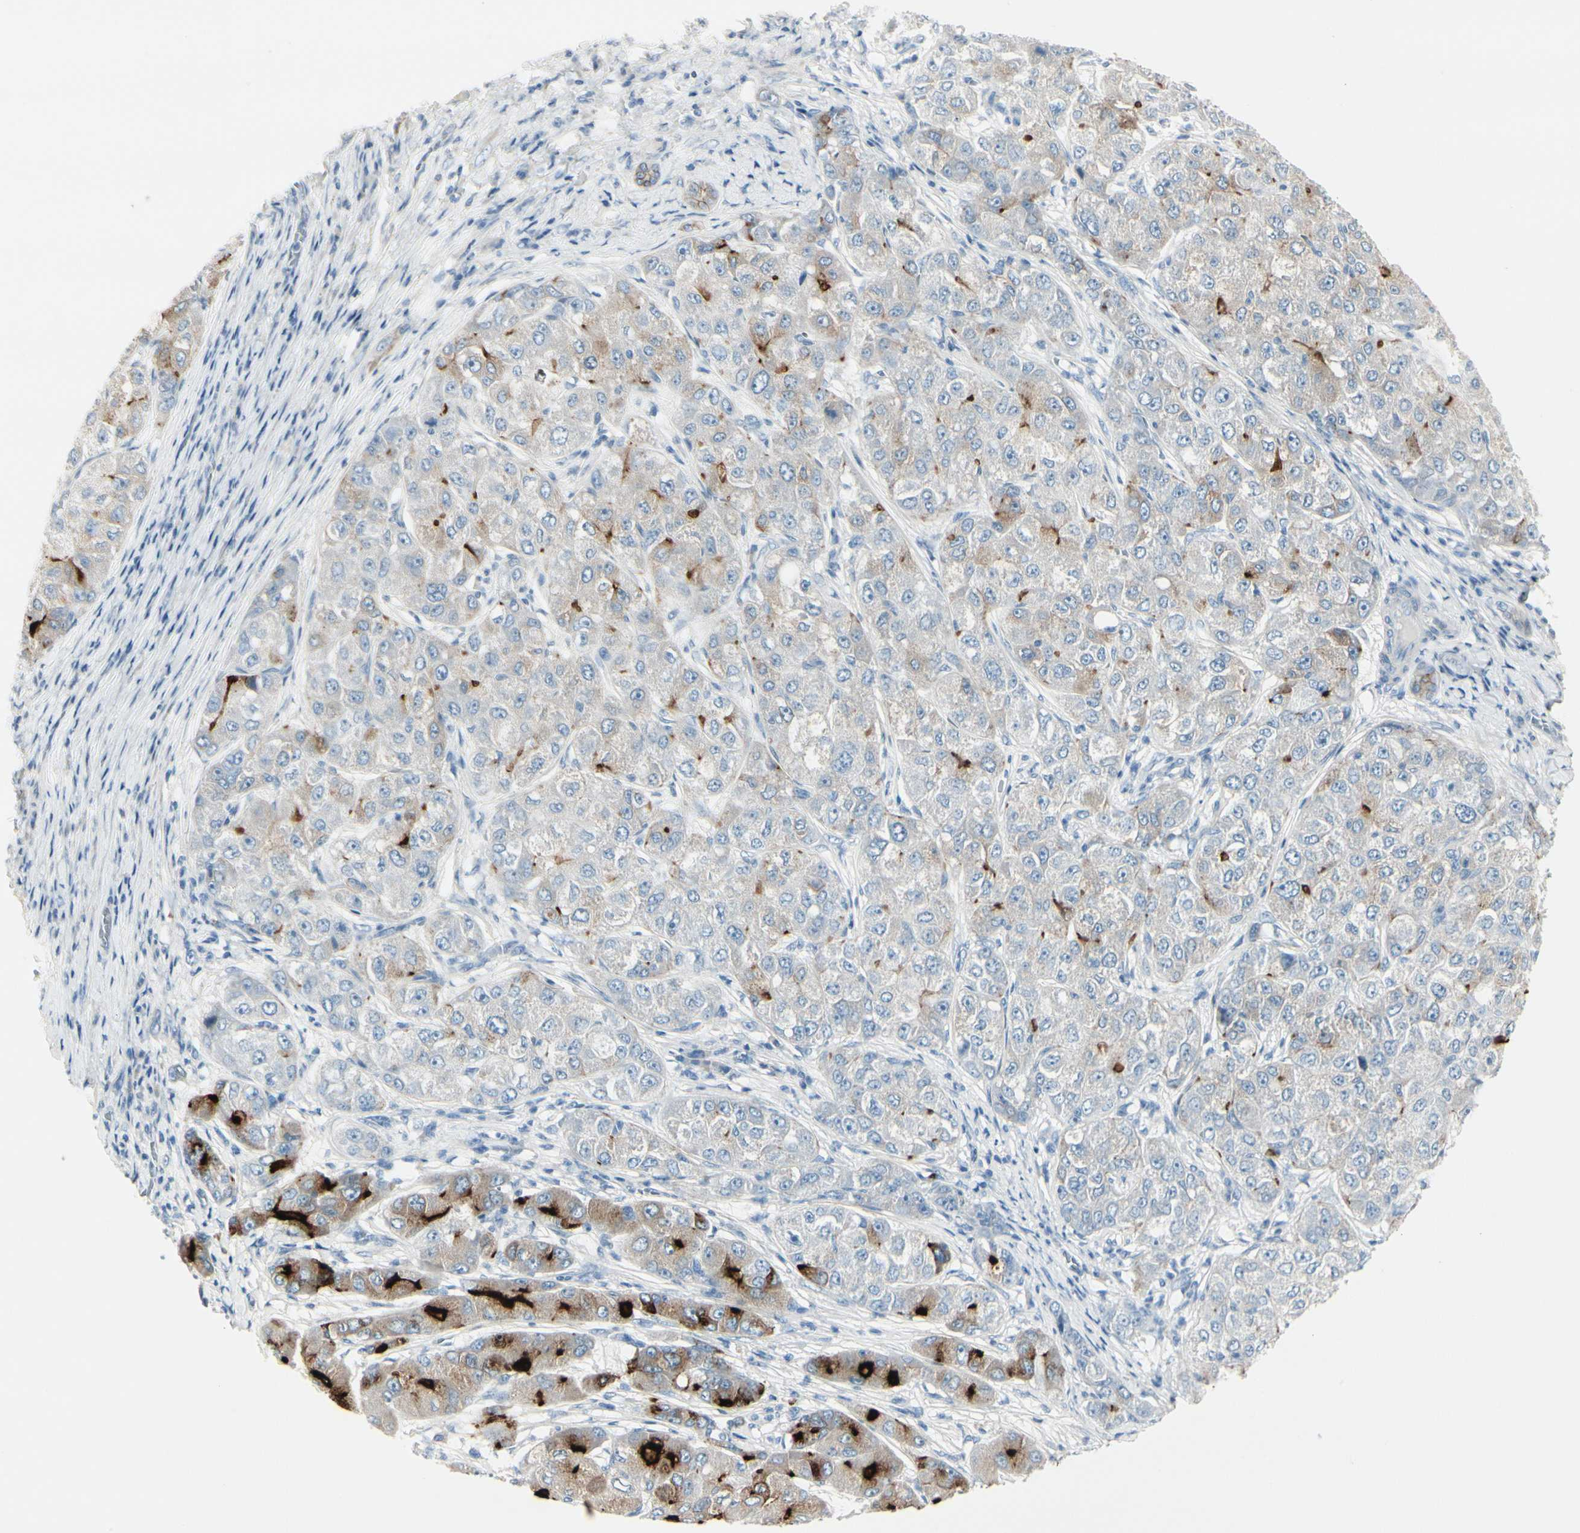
{"staining": {"intensity": "strong", "quantity": "<25%", "location": "cytoplasmic/membranous"}, "tissue": "liver cancer", "cell_type": "Tumor cells", "image_type": "cancer", "snomed": [{"axis": "morphology", "description": "Carcinoma, Hepatocellular, NOS"}, {"axis": "topography", "description": "Liver"}], "caption": "Liver hepatocellular carcinoma stained with a brown dye shows strong cytoplasmic/membranous positive staining in about <25% of tumor cells.", "gene": "CDHR5", "patient": {"sex": "male", "age": 80}}